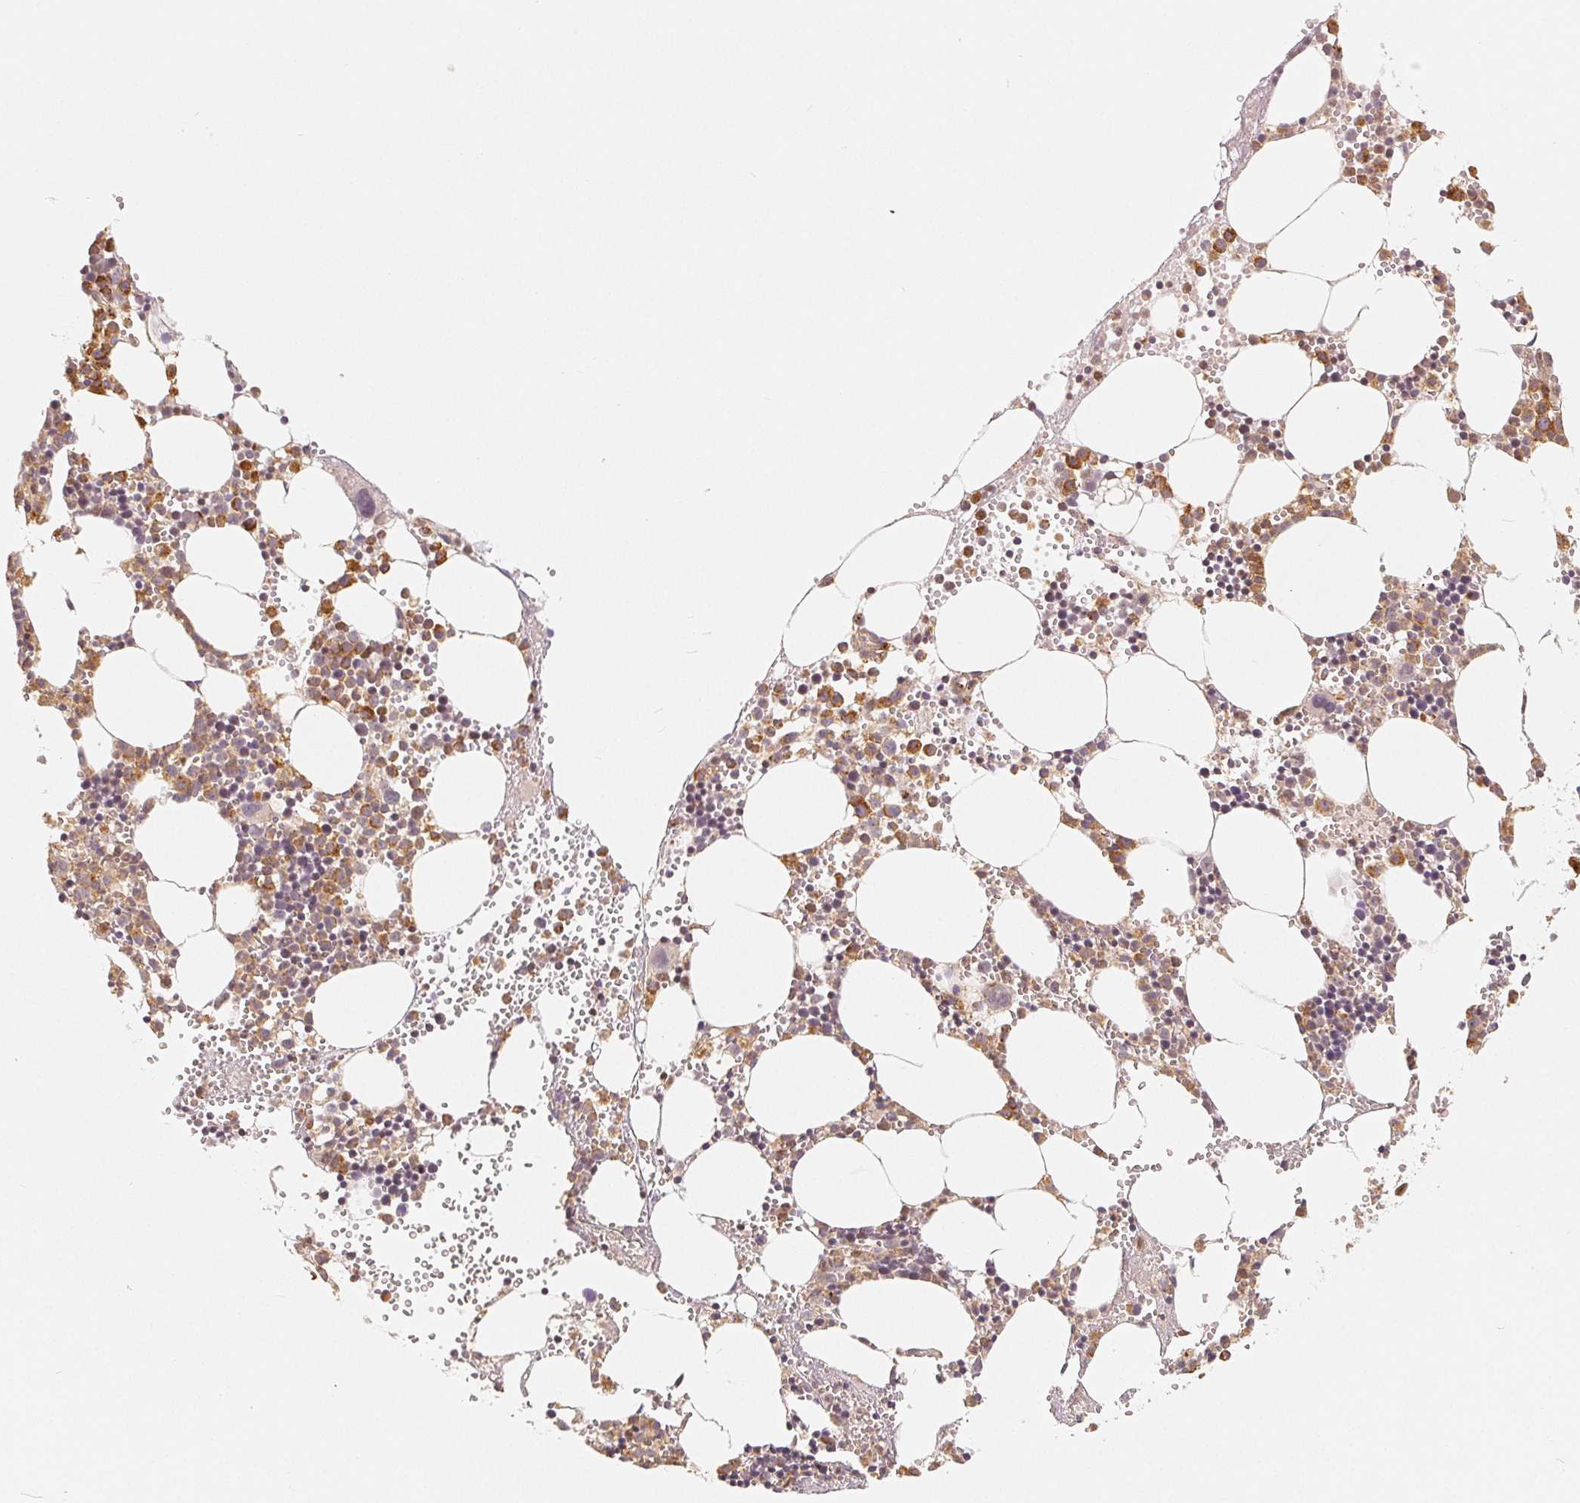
{"staining": {"intensity": "moderate", "quantity": "25%-75%", "location": "cytoplasmic/membranous,nuclear"}, "tissue": "bone marrow", "cell_type": "Hematopoietic cells", "image_type": "normal", "snomed": [{"axis": "morphology", "description": "Normal tissue, NOS"}, {"axis": "topography", "description": "Bone marrow"}], "caption": "Hematopoietic cells show moderate cytoplasmic/membranous,nuclear staining in approximately 25%-75% of cells in benign bone marrow. The protein is shown in brown color, while the nuclei are stained blue.", "gene": "GUSB", "patient": {"sex": "male", "age": 89}}